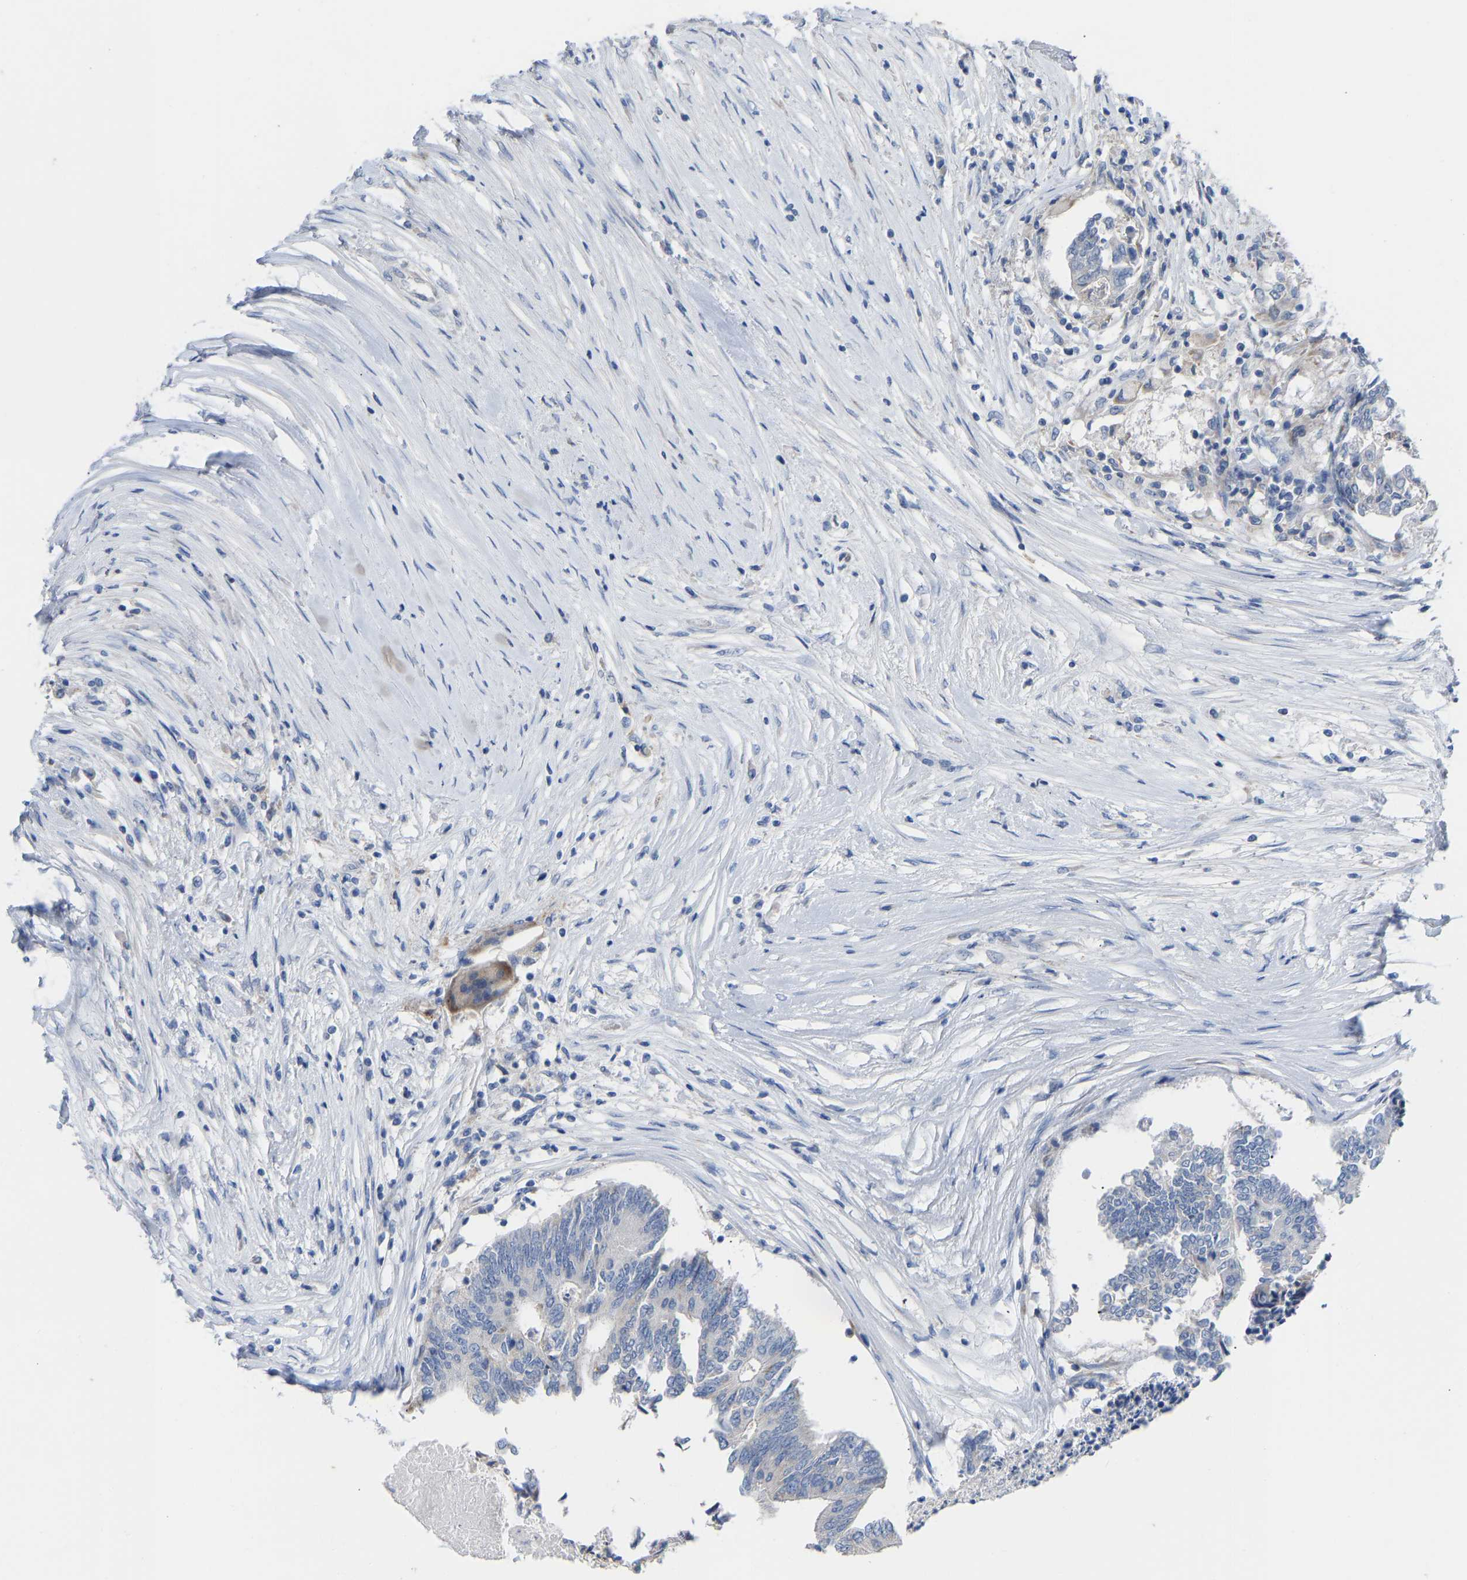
{"staining": {"intensity": "negative", "quantity": "none", "location": "none"}, "tissue": "colorectal cancer", "cell_type": "Tumor cells", "image_type": "cancer", "snomed": [{"axis": "morphology", "description": "Adenocarcinoma, NOS"}, {"axis": "topography", "description": "Rectum"}], "caption": "IHC micrograph of neoplastic tissue: colorectal cancer (adenocarcinoma) stained with DAB (3,3'-diaminobenzidine) shows no significant protein staining in tumor cells.", "gene": "OLIG2", "patient": {"sex": "male", "age": 63}}